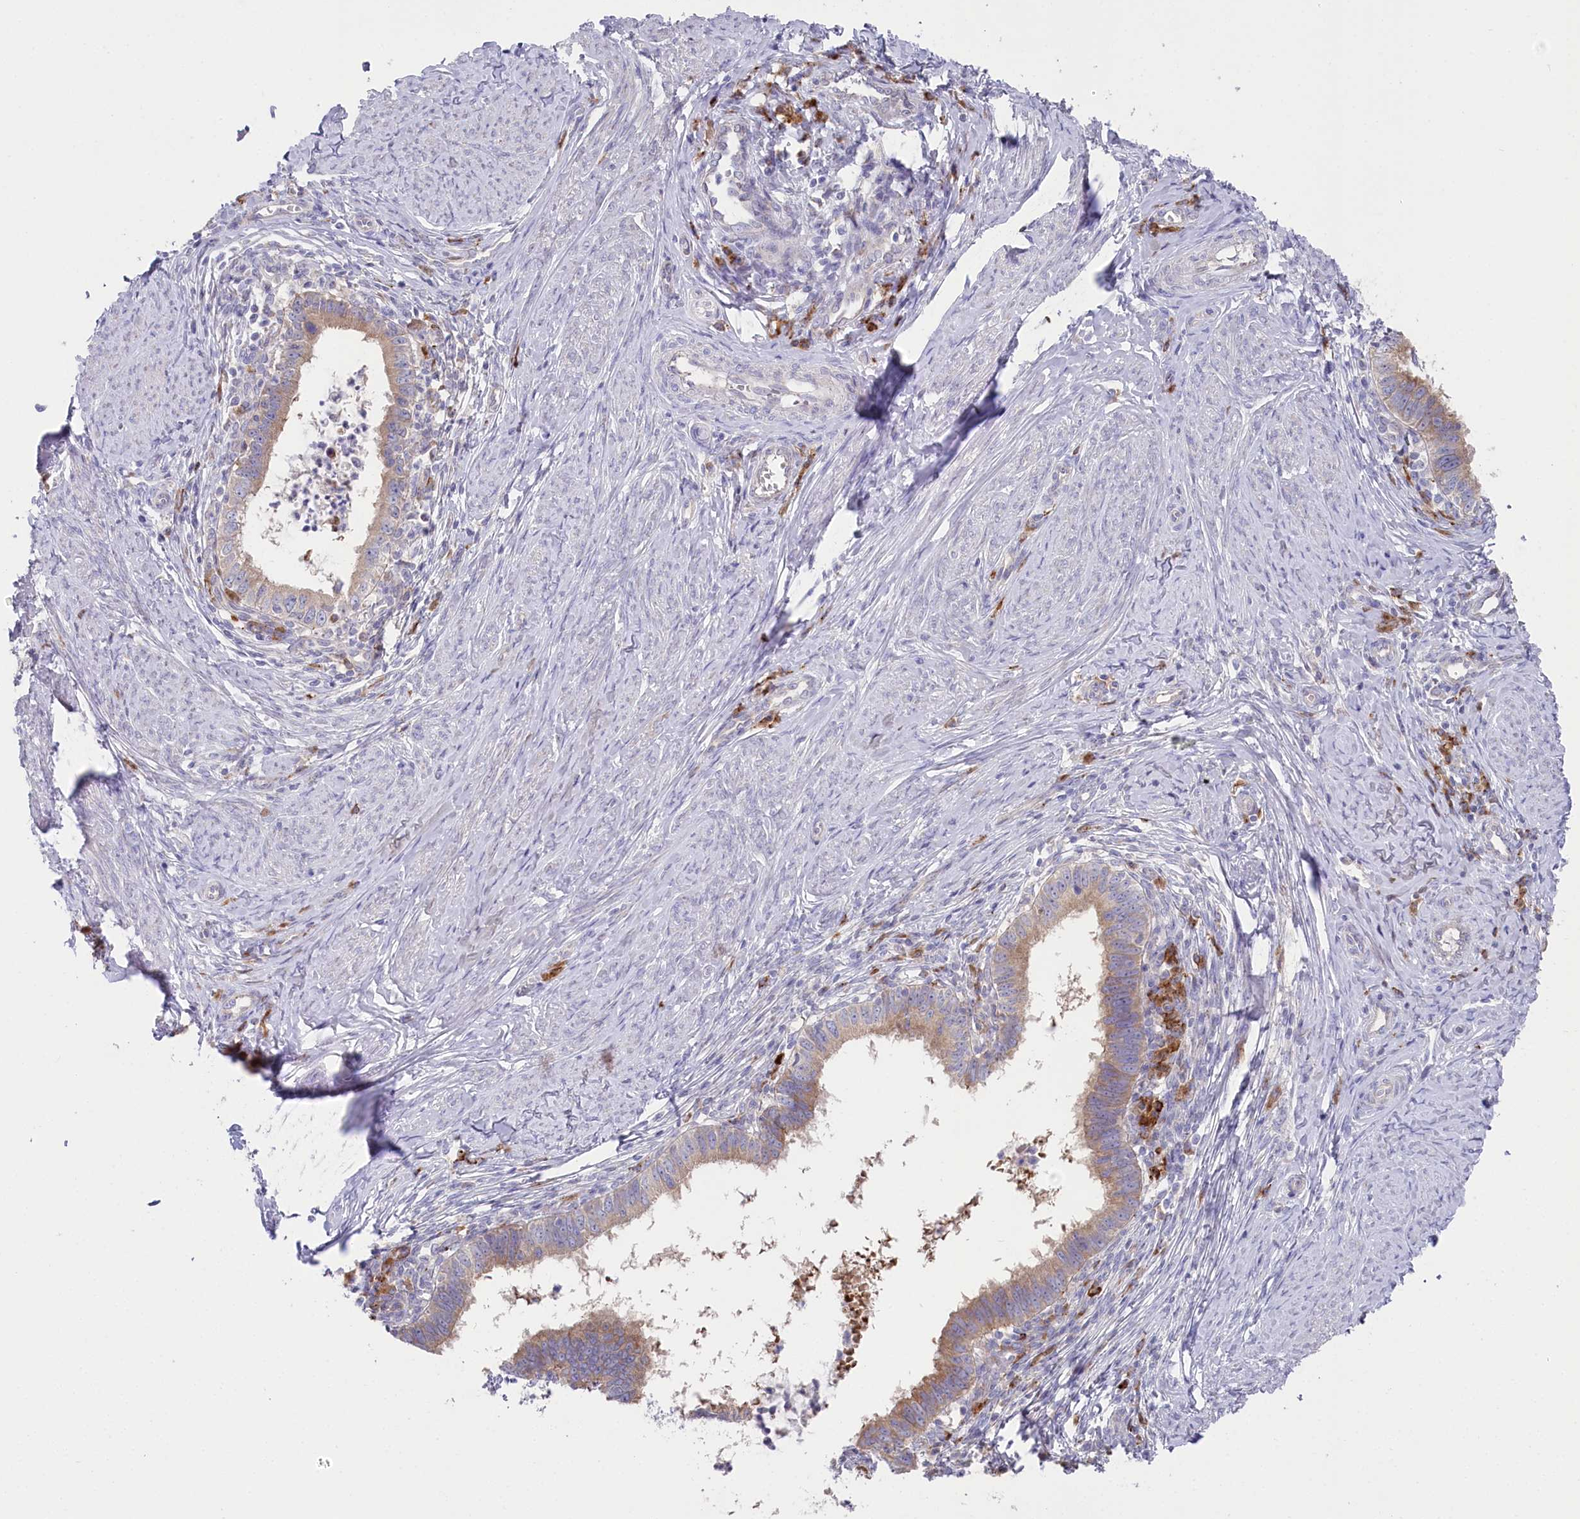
{"staining": {"intensity": "moderate", "quantity": ">75%", "location": "cytoplasmic/membranous"}, "tissue": "cervical cancer", "cell_type": "Tumor cells", "image_type": "cancer", "snomed": [{"axis": "morphology", "description": "Adenocarcinoma, NOS"}, {"axis": "topography", "description": "Cervix"}], "caption": "Protein staining of cervical cancer tissue shows moderate cytoplasmic/membranous staining in approximately >75% of tumor cells. (DAB IHC, brown staining for protein, blue staining for nuclei).", "gene": "POGLUT1", "patient": {"sex": "female", "age": 36}}